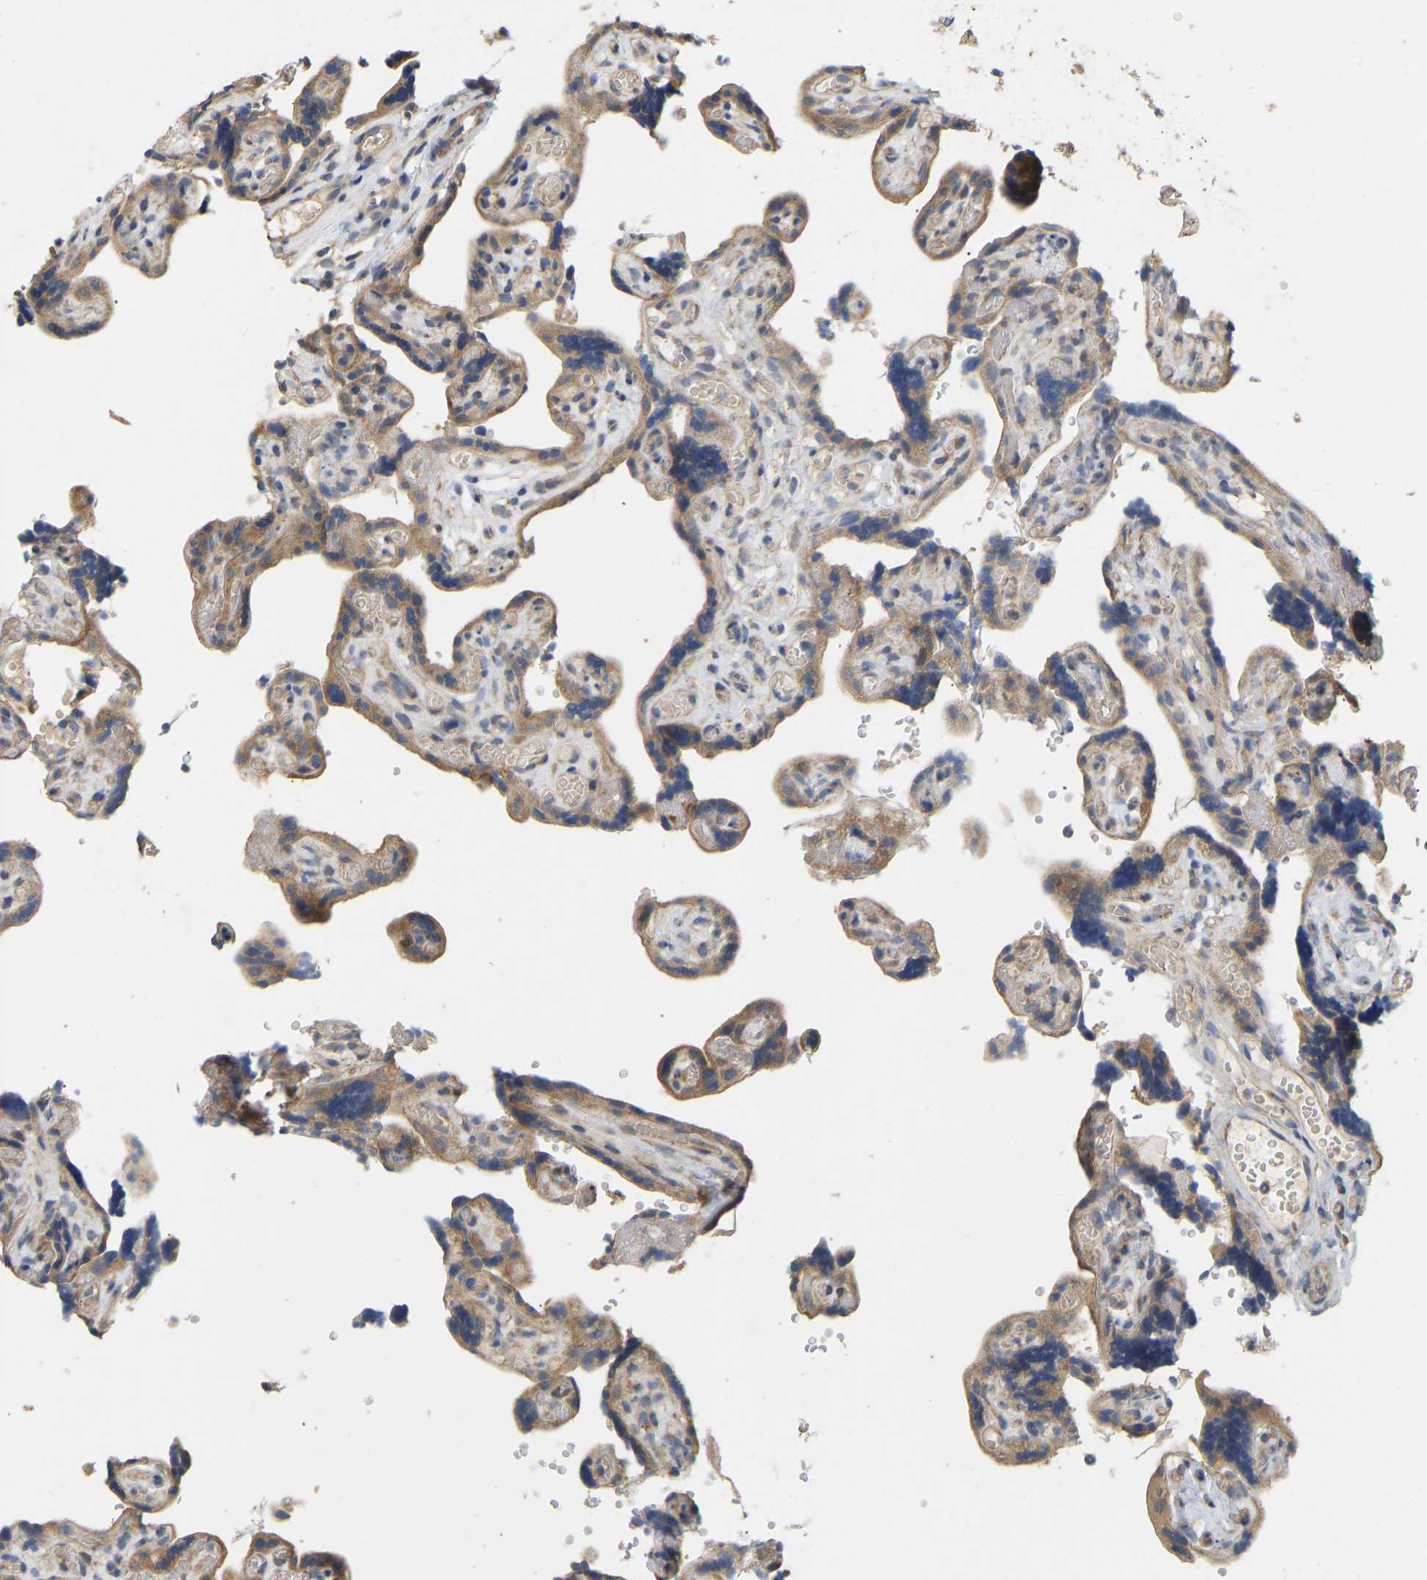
{"staining": {"intensity": "moderate", "quantity": ">75%", "location": "cytoplasmic/membranous"}, "tissue": "placenta", "cell_type": "Decidual cells", "image_type": "normal", "snomed": [{"axis": "morphology", "description": "Normal tissue, NOS"}, {"axis": "topography", "description": "Placenta"}], "caption": "Immunohistochemical staining of benign human placenta displays moderate cytoplasmic/membranous protein positivity in approximately >75% of decidual cells.", "gene": "HACD2", "patient": {"sex": "female", "age": 30}}